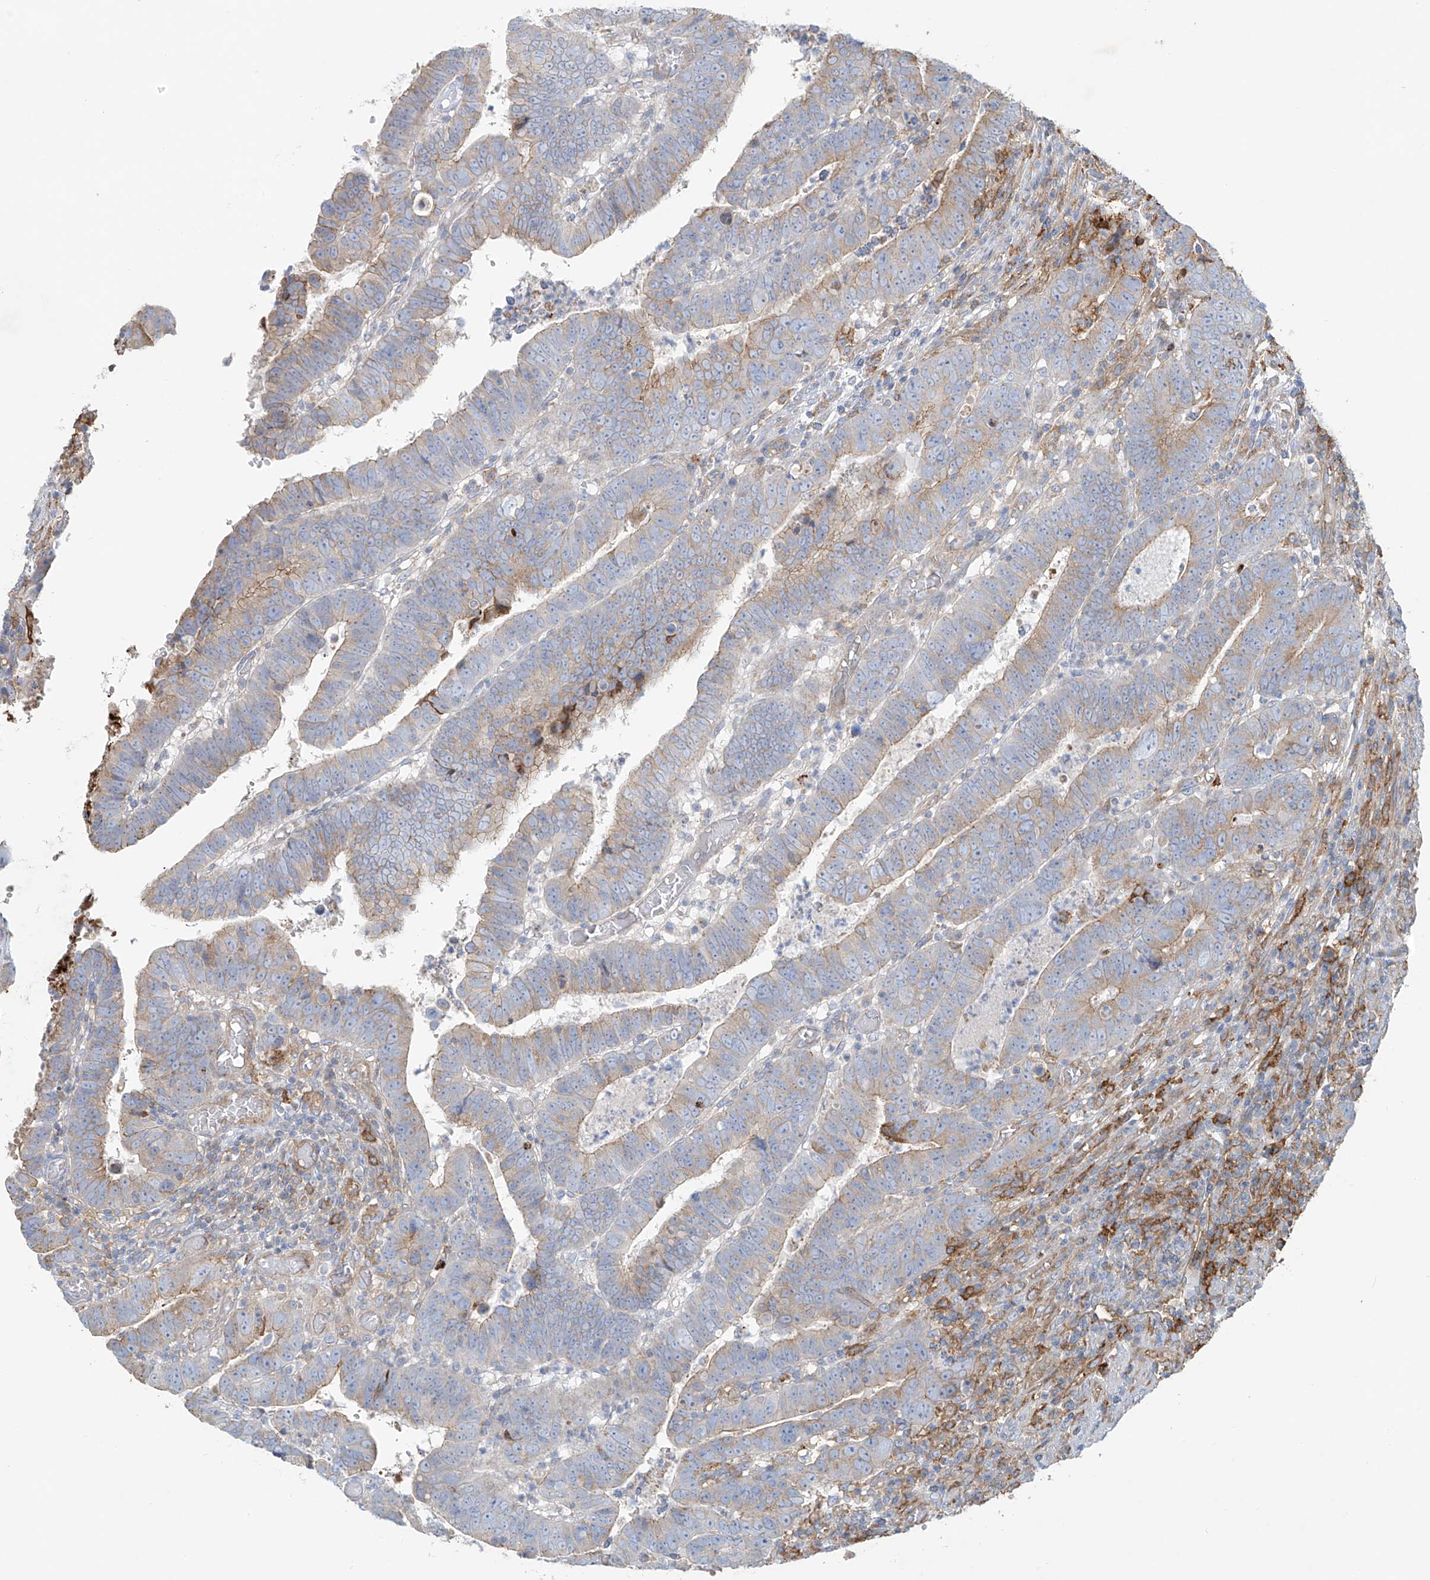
{"staining": {"intensity": "weak", "quantity": "25%-75%", "location": "cytoplasmic/membranous"}, "tissue": "colorectal cancer", "cell_type": "Tumor cells", "image_type": "cancer", "snomed": [{"axis": "morphology", "description": "Normal tissue, NOS"}, {"axis": "morphology", "description": "Adenocarcinoma, NOS"}, {"axis": "topography", "description": "Rectum"}], "caption": "DAB immunohistochemical staining of human colorectal cancer (adenocarcinoma) displays weak cytoplasmic/membranous protein positivity in approximately 25%-75% of tumor cells. (DAB (3,3'-diaminobenzidine) = brown stain, brightfield microscopy at high magnification).", "gene": "VAMP5", "patient": {"sex": "female", "age": 65}}